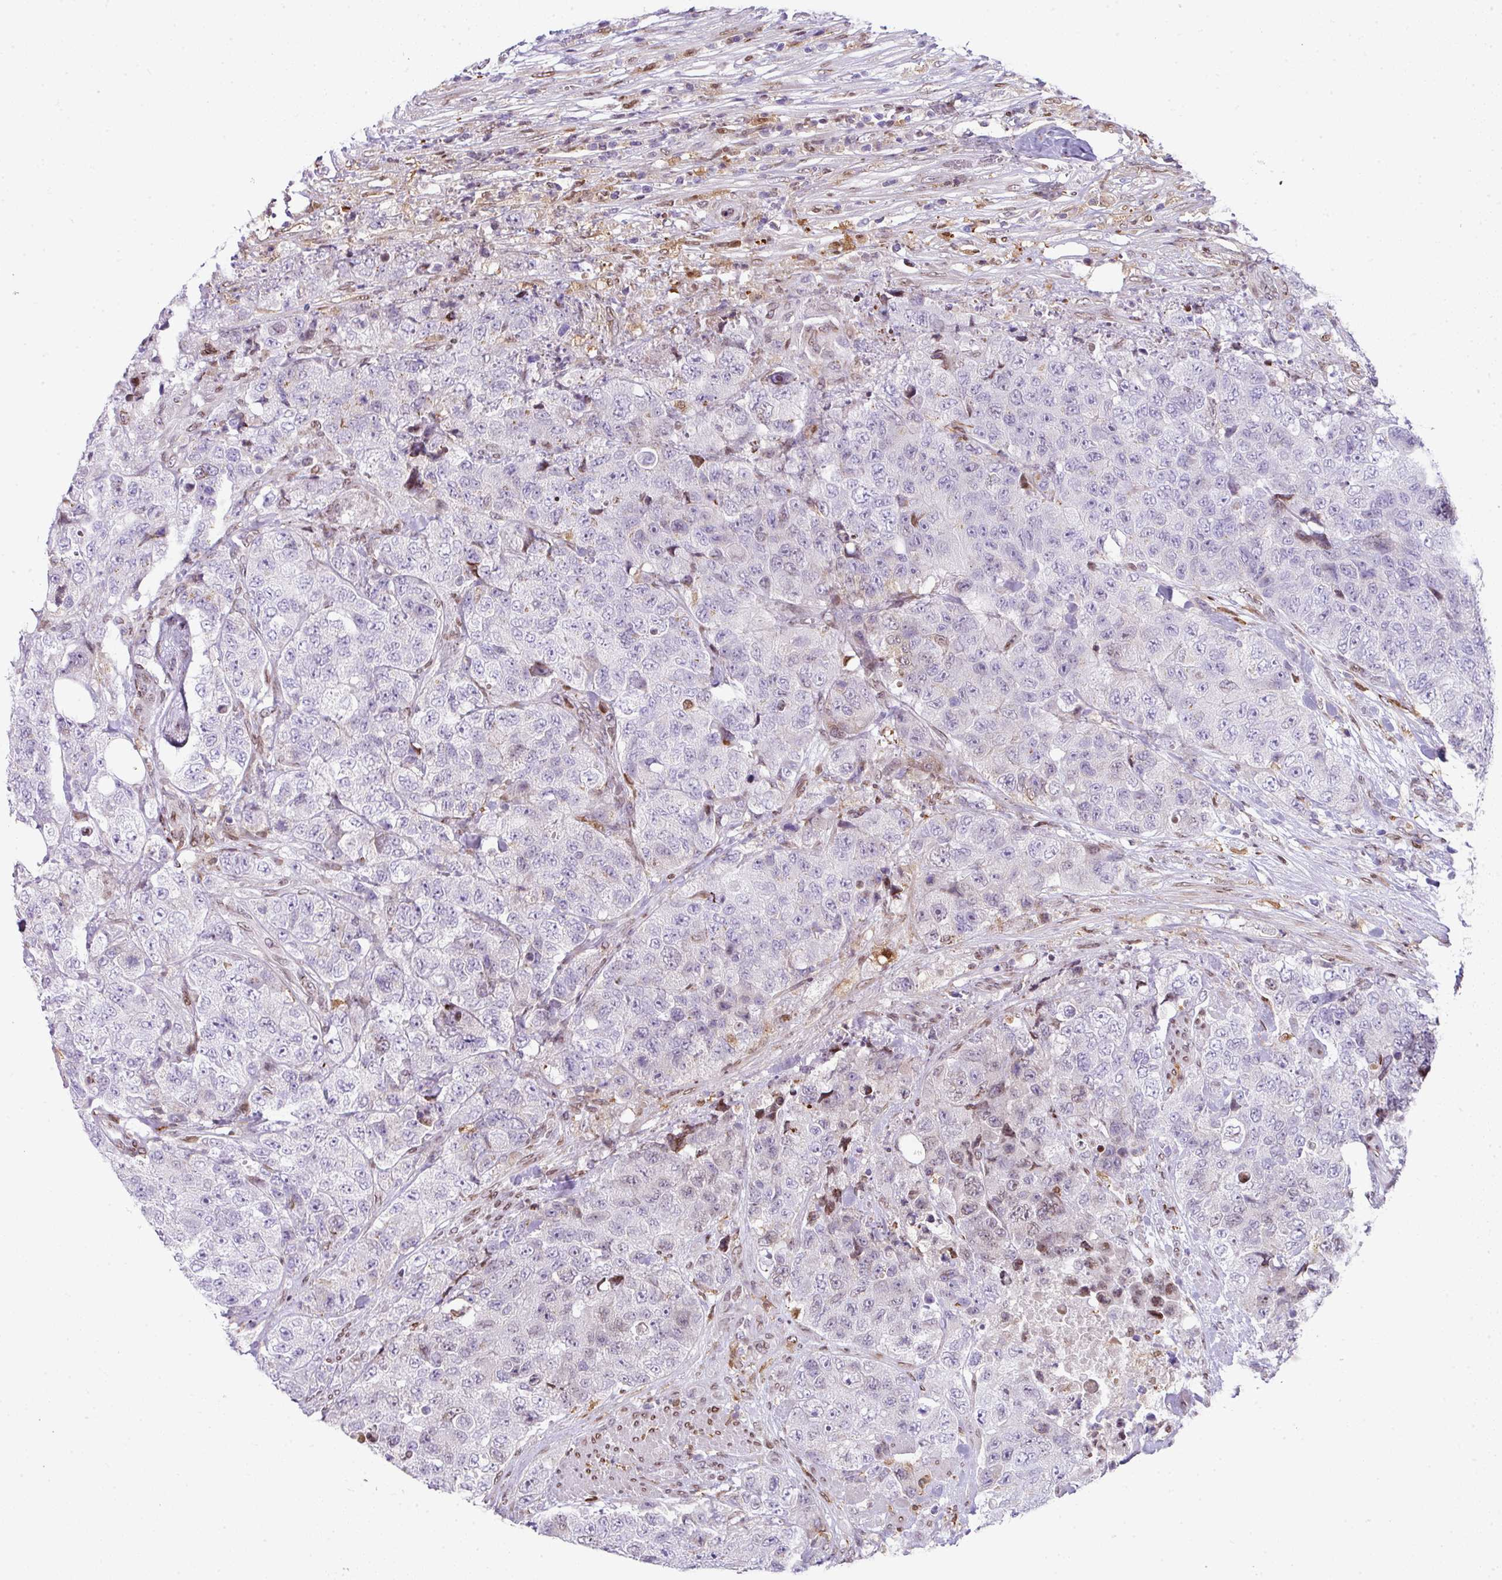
{"staining": {"intensity": "negative", "quantity": "none", "location": "none"}, "tissue": "urothelial cancer", "cell_type": "Tumor cells", "image_type": "cancer", "snomed": [{"axis": "morphology", "description": "Urothelial carcinoma, High grade"}, {"axis": "topography", "description": "Urinary bladder"}], "caption": "Human urothelial cancer stained for a protein using IHC reveals no staining in tumor cells.", "gene": "PLK1", "patient": {"sex": "female", "age": 78}}